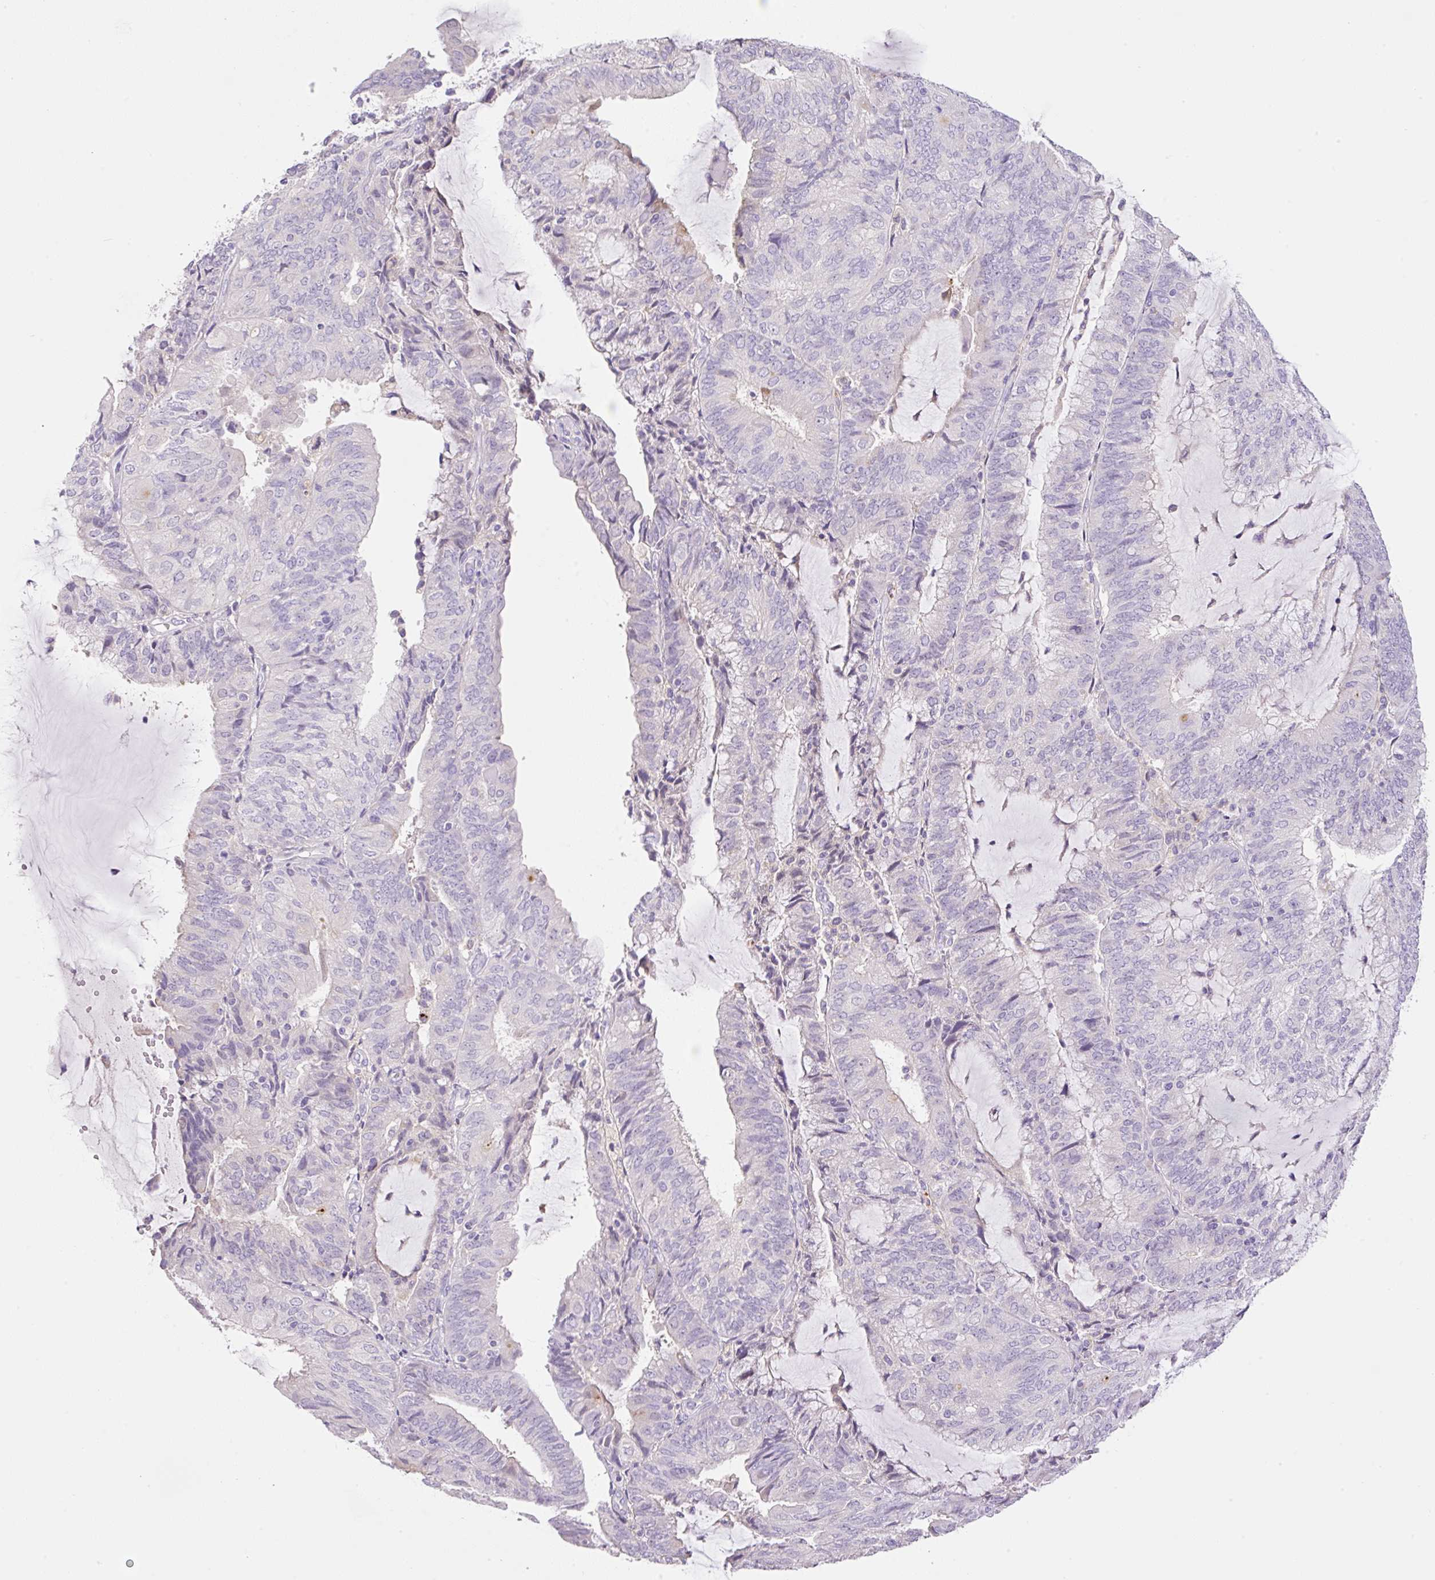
{"staining": {"intensity": "negative", "quantity": "none", "location": "none"}, "tissue": "endometrial cancer", "cell_type": "Tumor cells", "image_type": "cancer", "snomed": [{"axis": "morphology", "description": "Adenocarcinoma, NOS"}, {"axis": "topography", "description": "Endometrium"}], "caption": "Tumor cells show no significant protein expression in endometrial adenocarcinoma.", "gene": "TDRD15", "patient": {"sex": "female", "age": 81}}